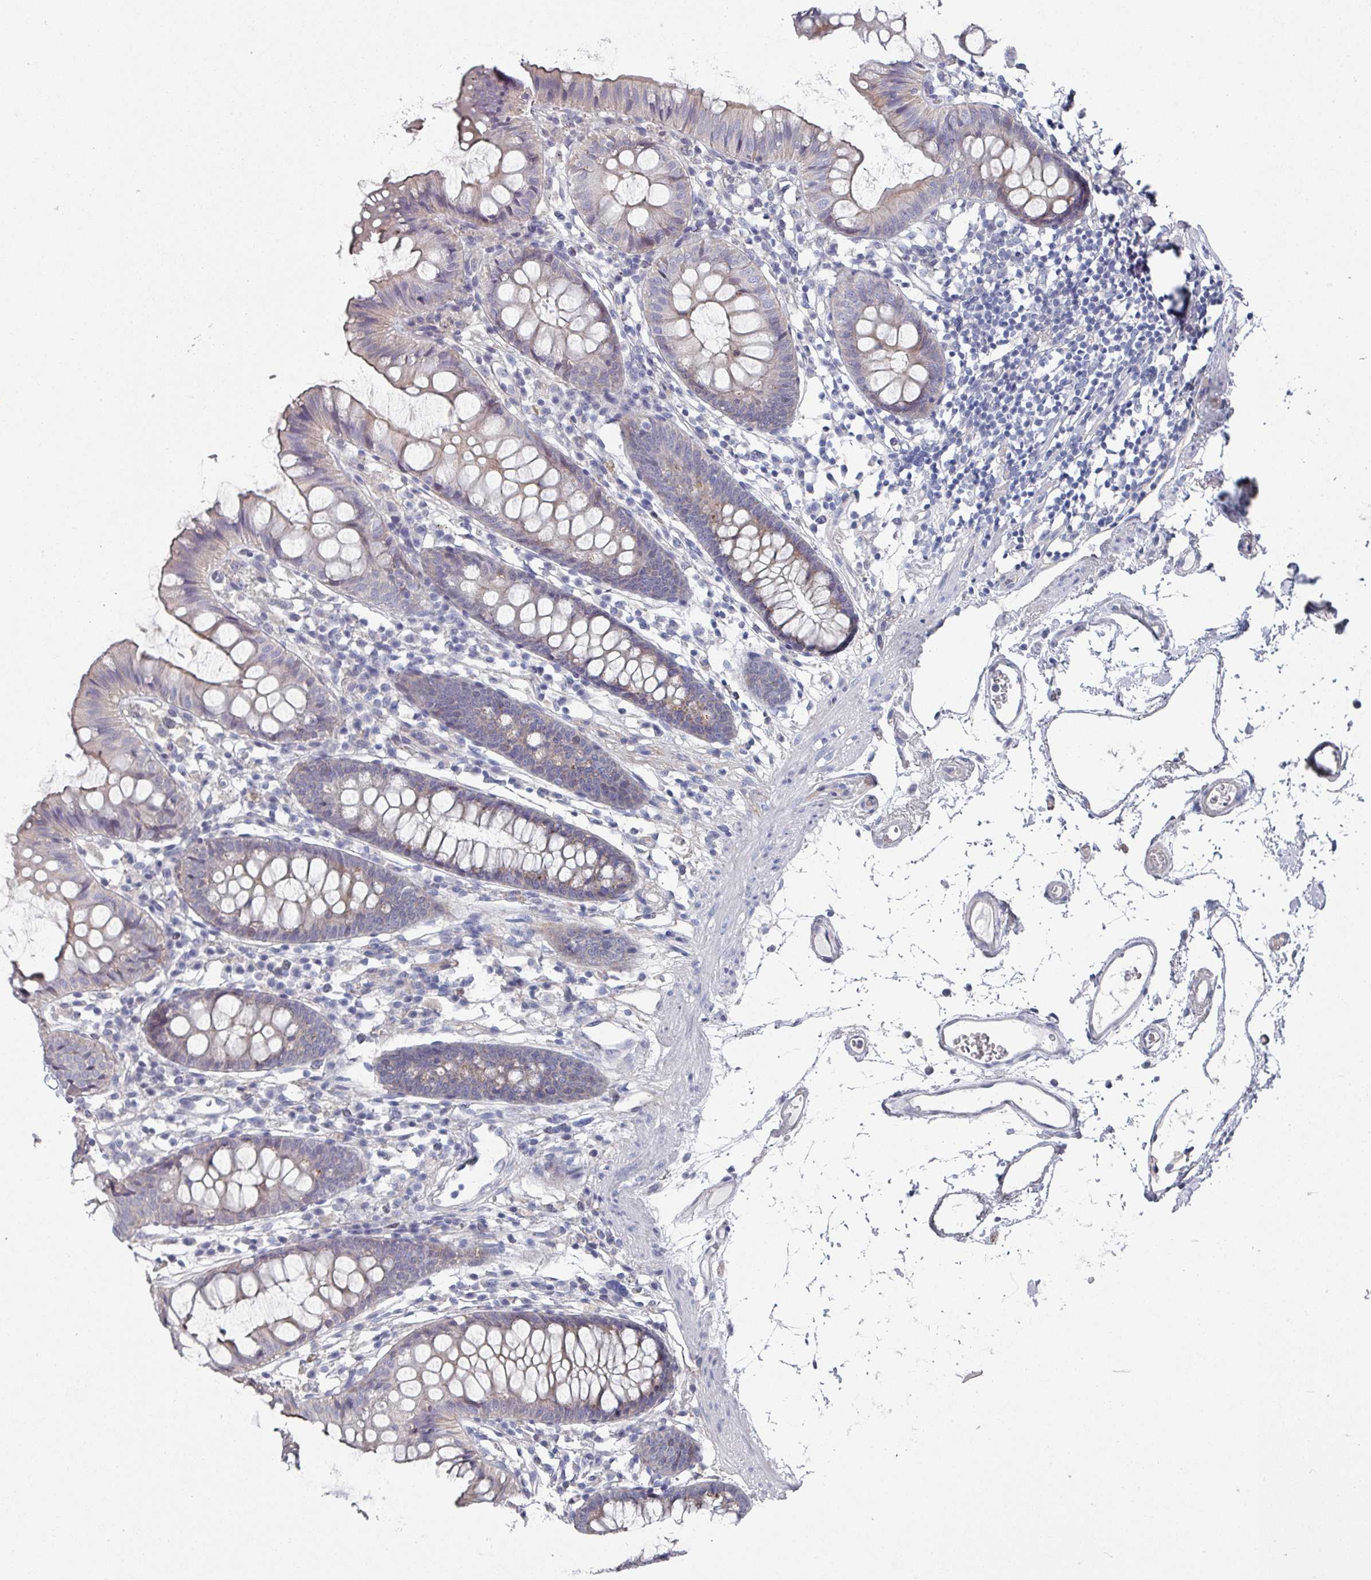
{"staining": {"intensity": "negative", "quantity": "none", "location": "none"}, "tissue": "colon", "cell_type": "Endothelial cells", "image_type": "normal", "snomed": [{"axis": "morphology", "description": "Normal tissue, NOS"}, {"axis": "topography", "description": "Colon"}], "caption": "This image is of benign colon stained with IHC to label a protein in brown with the nuclei are counter-stained blue. There is no positivity in endothelial cells.", "gene": "EFL1", "patient": {"sex": "female", "age": 84}}